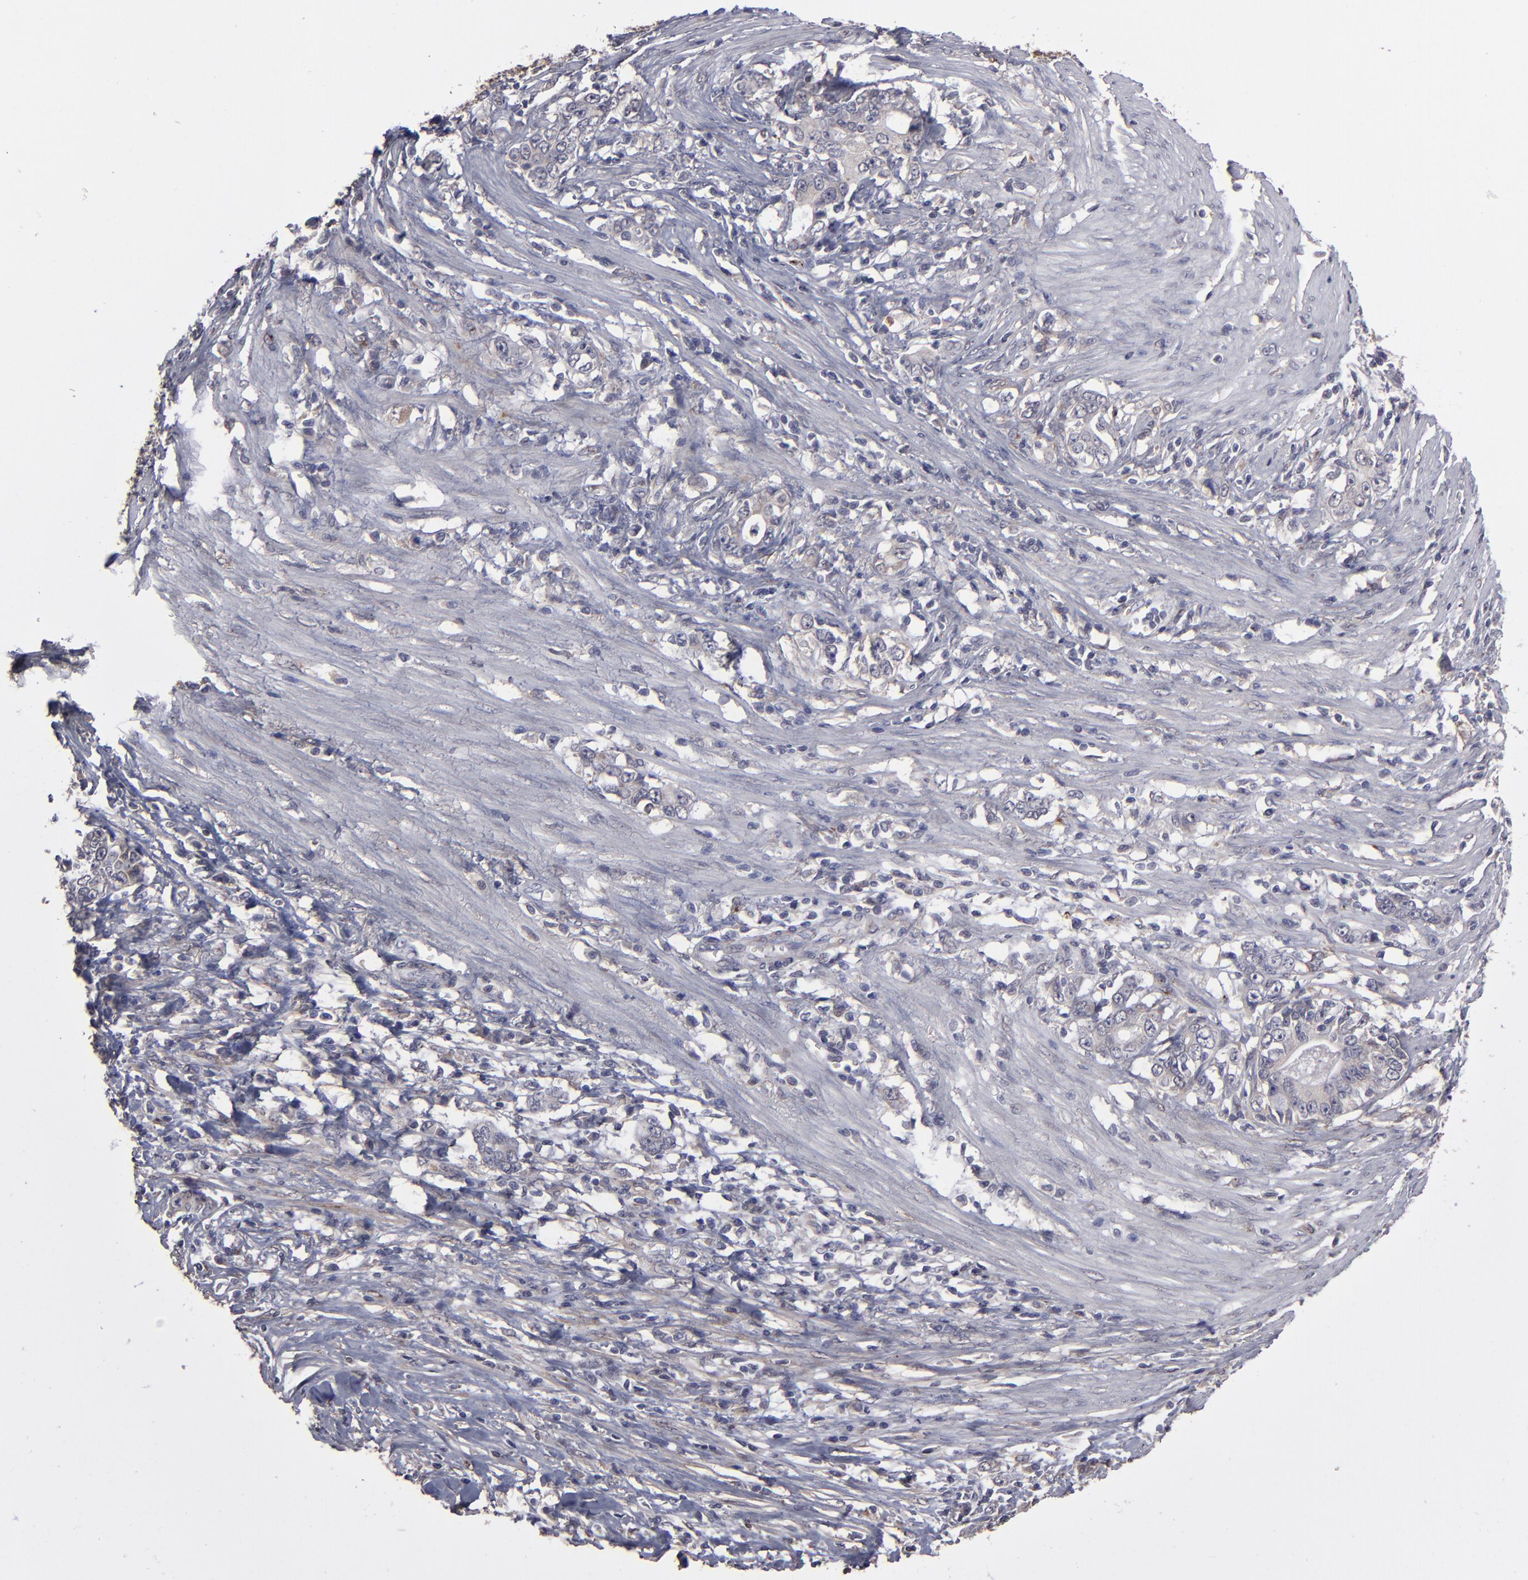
{"staining": {"intensity": "weak", "quantity": "<25%", "location": "cytoplasmic/membranous"}, "tissue": "stomach cancer", "cell_type": "Tumor cells", "image_type": "cancer", "snomed": [{"axis": "morphology", "description": "Adenocarcinoma, NOS"}, {"axis": "topography", "description": "Stomach, lower"}], "caption": "High power microscopy photomicrograph of an immunohistochemistry (IHC) image of adenocarcinoma (stomach), revealing no significant staining in tumor cells.", "gene": "ITGB5", "patient": {"sex": "female", "age": 72}}